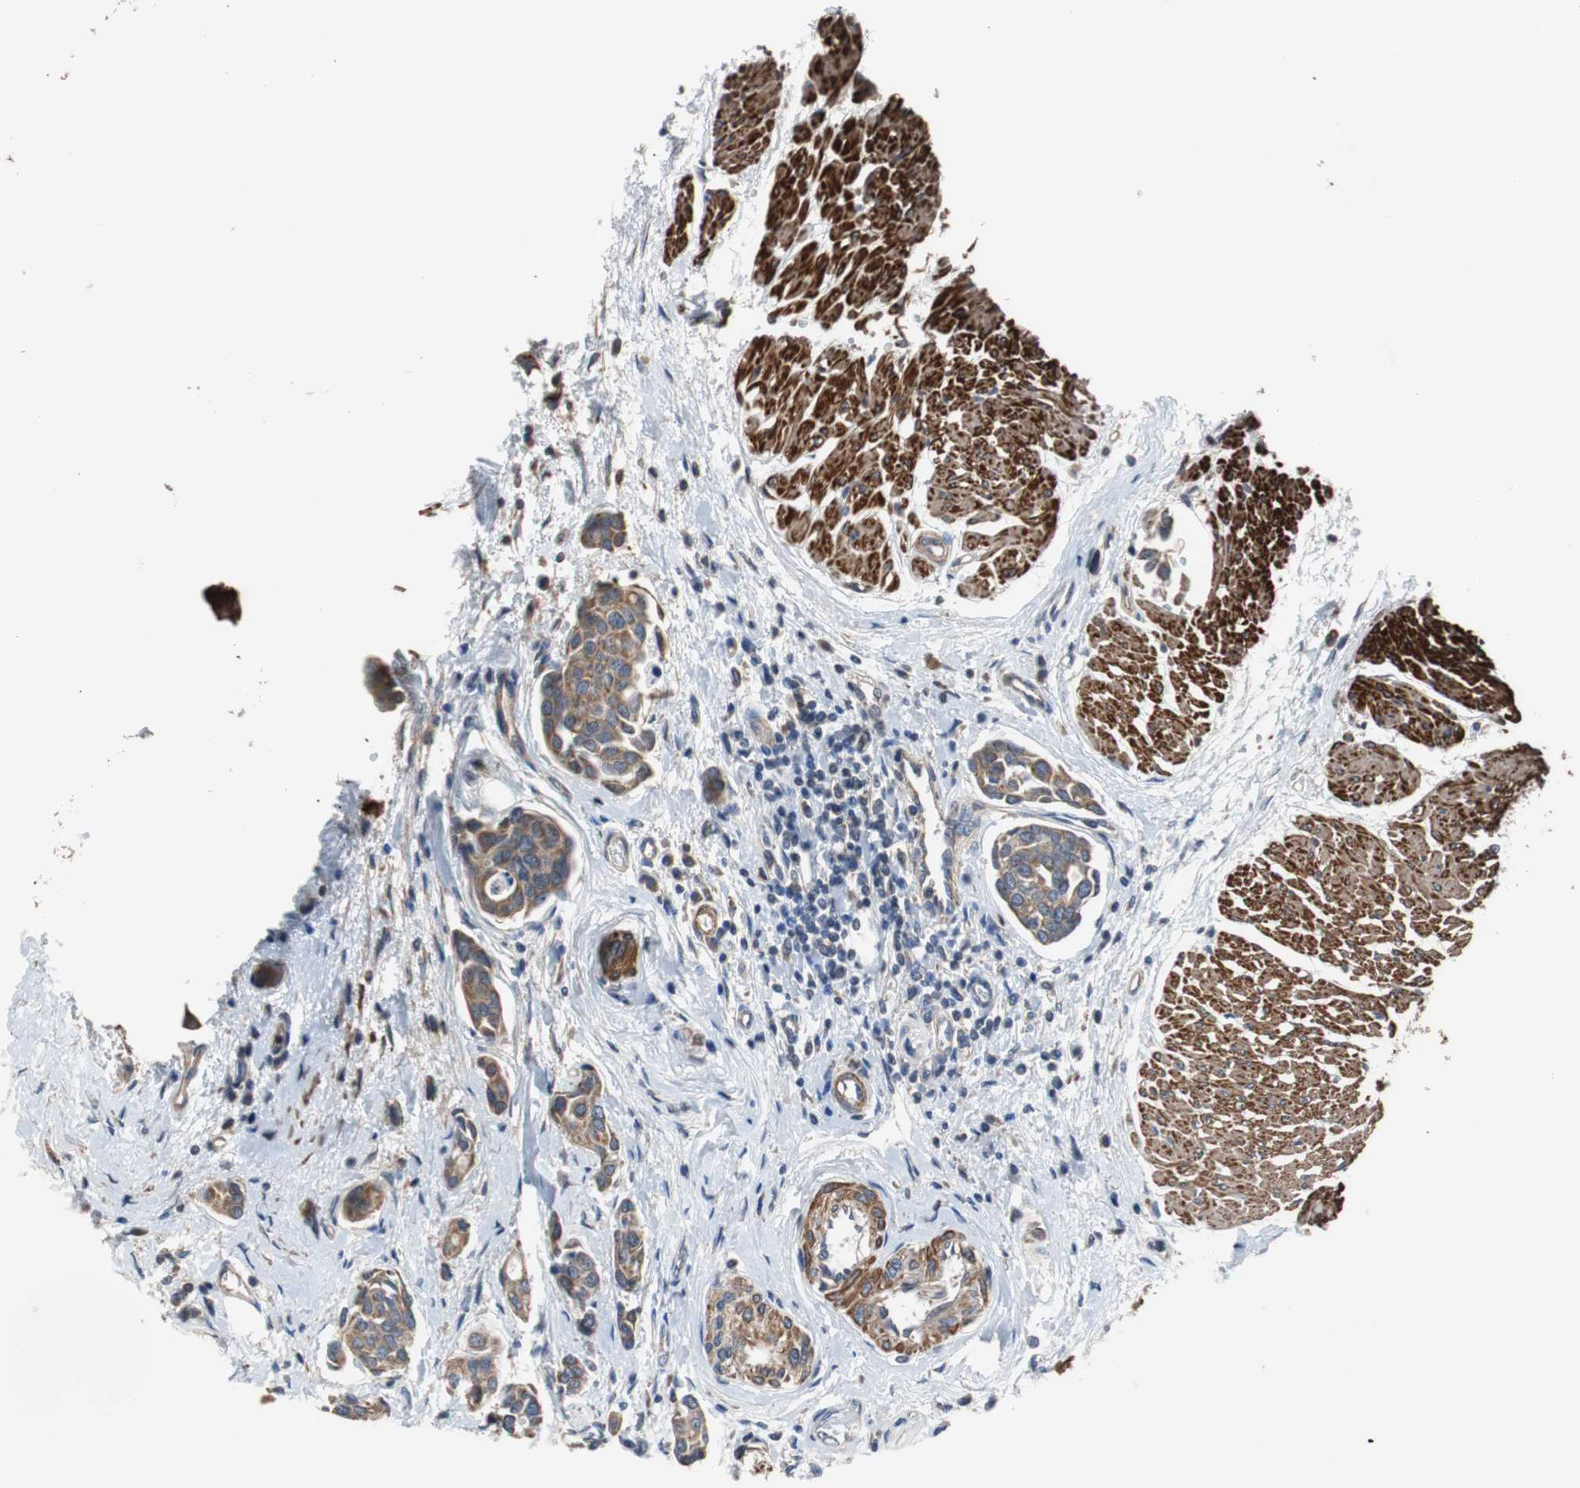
{"staining": {"intensity": "moderate", "quantity": ">75%", "location": "cytoplasmic/membranous"}, "tissue": "urothelial cancer", "cell_type": "Tumor cells", "image_type": "cancer", "snomed": [{"axis": "morphology", "description": "Urothelial carcinoma, High grade"}, {"axis": "topography", "description": "Urinary bladder"}], "caption": "Protein positivity by immunohistochemistry displays moderate cytoplasmic/membranous staining in approximately >75% of tumor cells in urothelial cancer. (brown staining indicates protein expression, while blue staining denotes nuclei).", "gene": "PITRM1", "patient": {"sex": "male", "age": 78}}